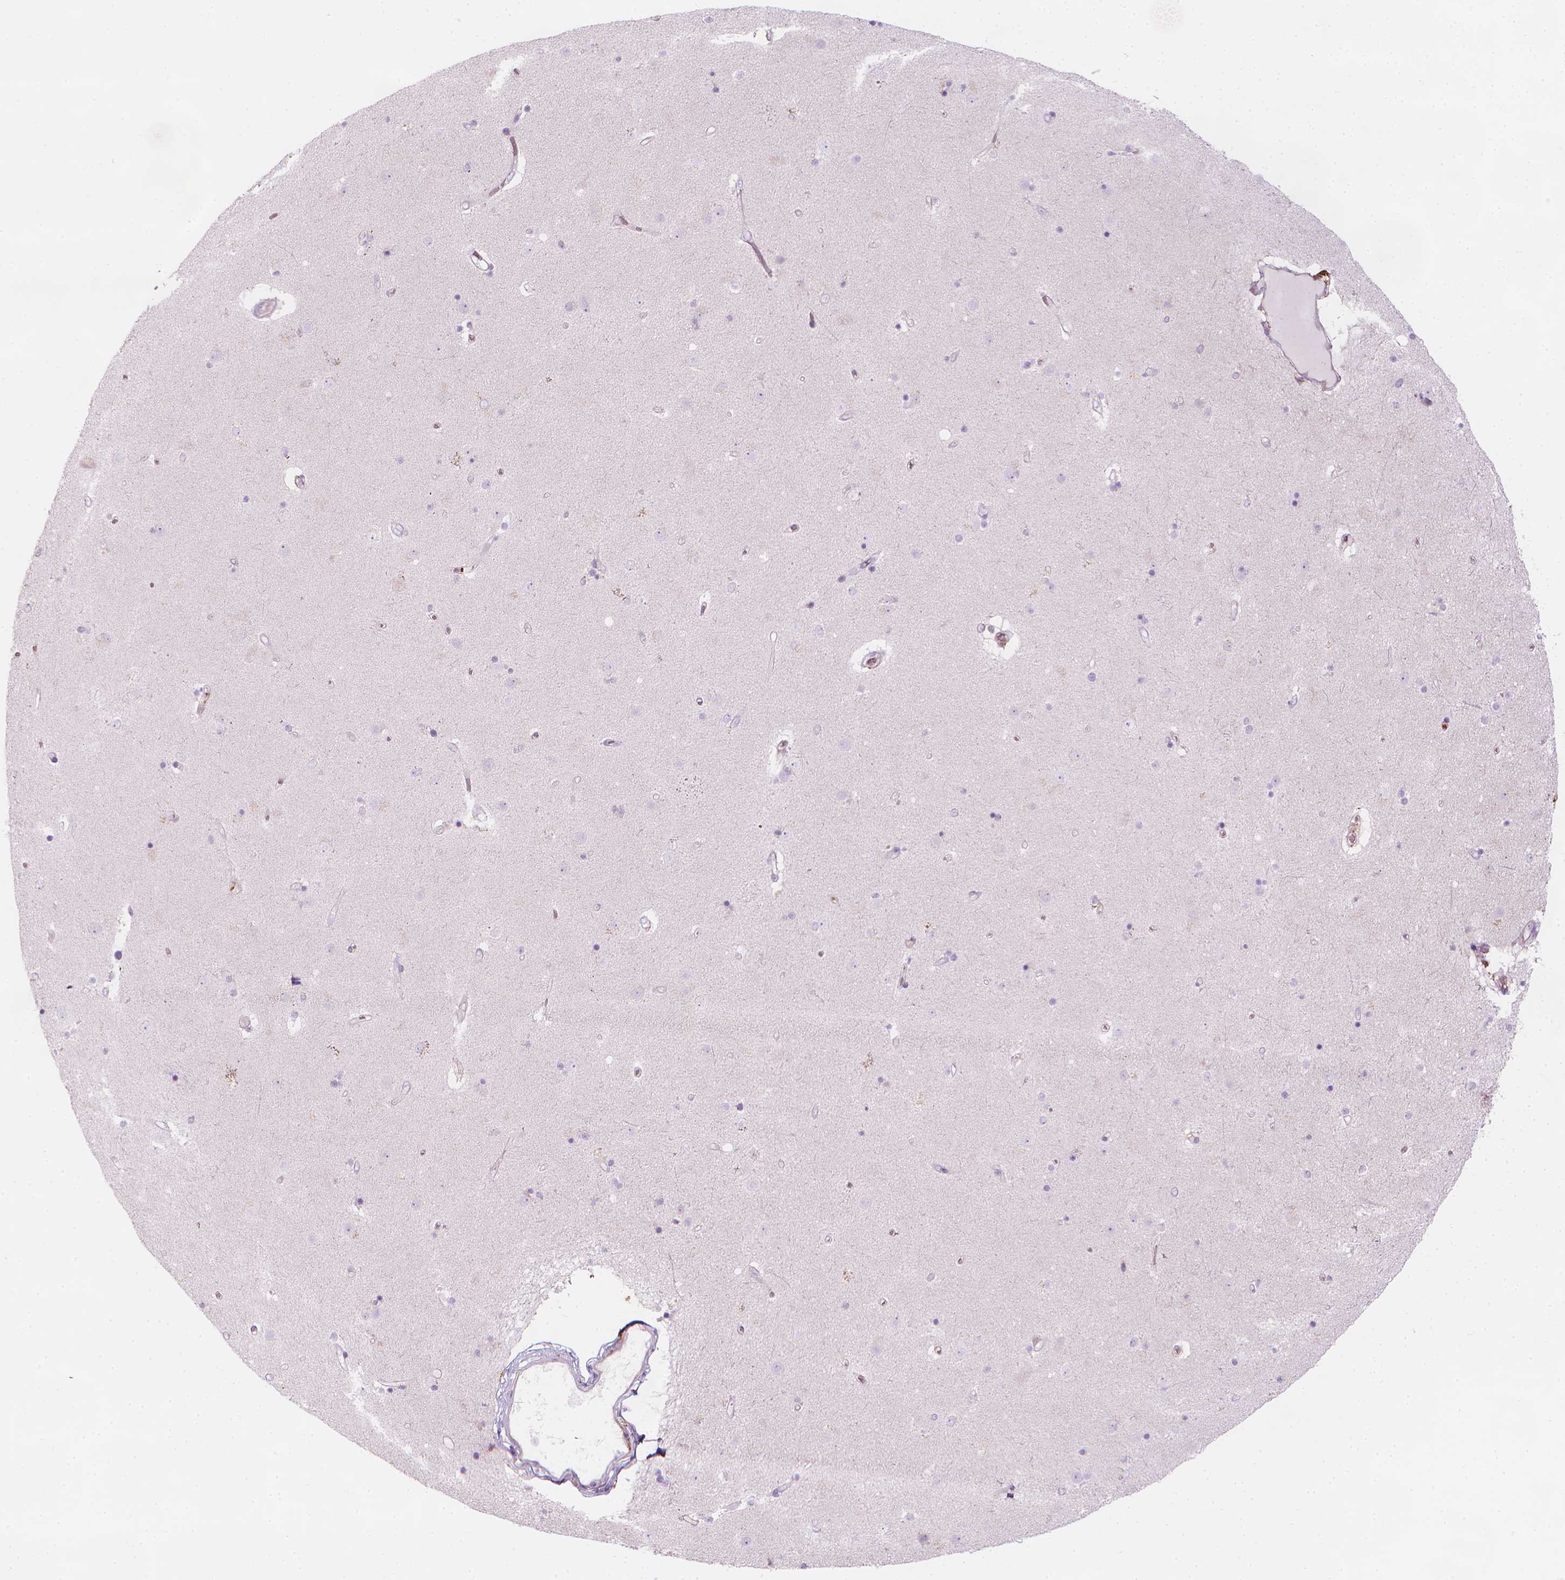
{"staining": {"intensity": "negative", "quantity": "none", "location": "none"}, "tissue": "caudate", "cell_type": "Glial cells", "image_type": "normal", "snomed": [{"axis": "morphology", "description": "Normal tissue, NOS"}, {"axis": "topography", "description": "Lateral ventricle wall"}], "caption": "Photomicrograph shows no significant protein expression in glial cells of benign caudate. The staining was performed using DAB to visualize the protein expression in brown, while the nuclei were stained in blue with hematoxylin (Magnification: 20x).", "gene": "CES1", "patient": {"sex": "female", "age": 71}}